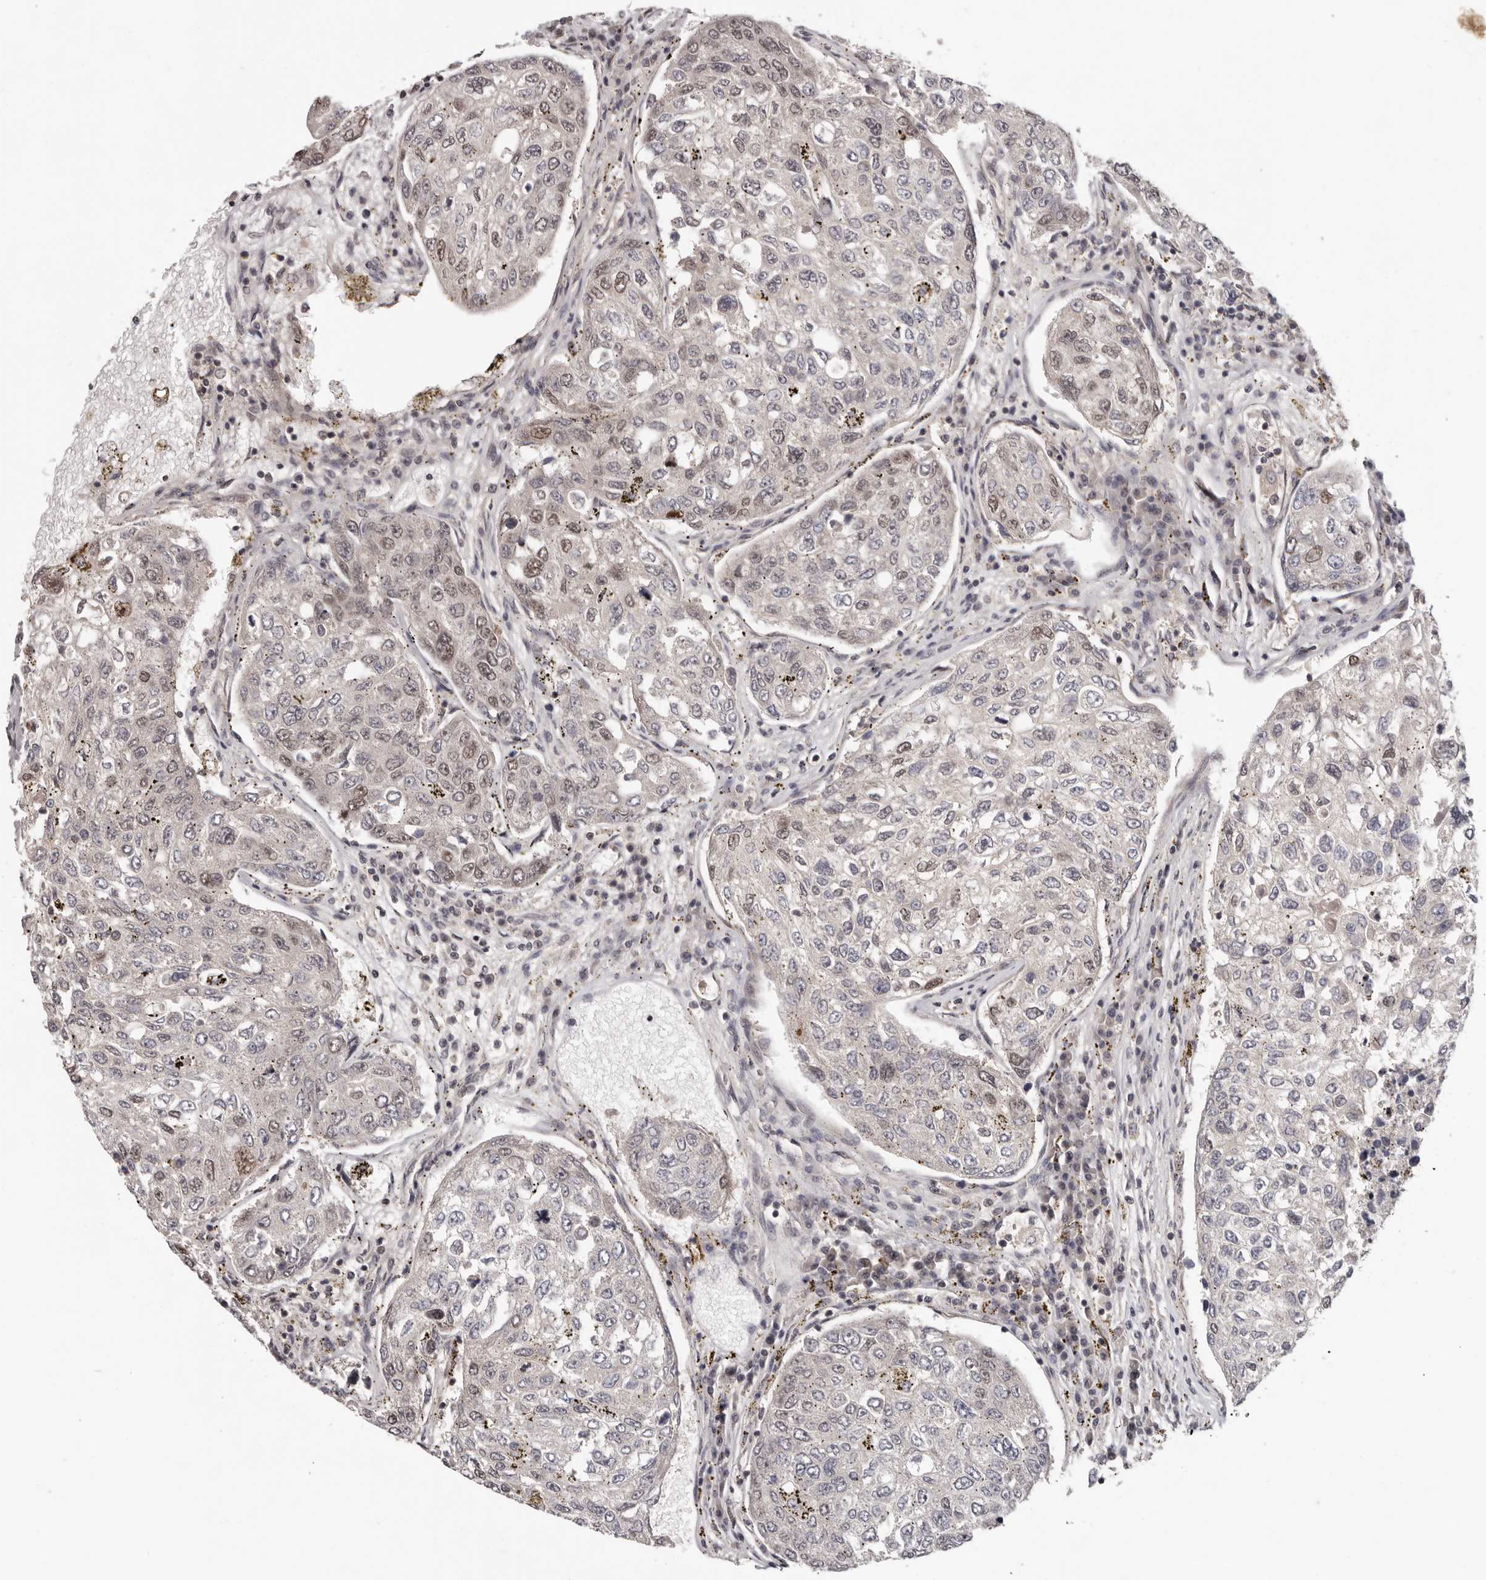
{"staining": {"intensity": "negative", "quantity": "none", "location": "none"}, "tissue": "urothelial cancer", "cell_type": "Tumor cells", "image_type": "cancer", "snomed": [{"axis": "morphology", "description": "Urothelial carcinoma, High grade"}, {"axis": "topography", "description": "Lymph node"}, {"axis": "topography", "description": "Urinary bladder"}], "caption": "Urothelial carcinoma (high-grade) was stained to show a protein in brown. There is no significant positivity in tumor cells.", "gene": "TBX5", "patient": {"sex": "male", "age": 51}}